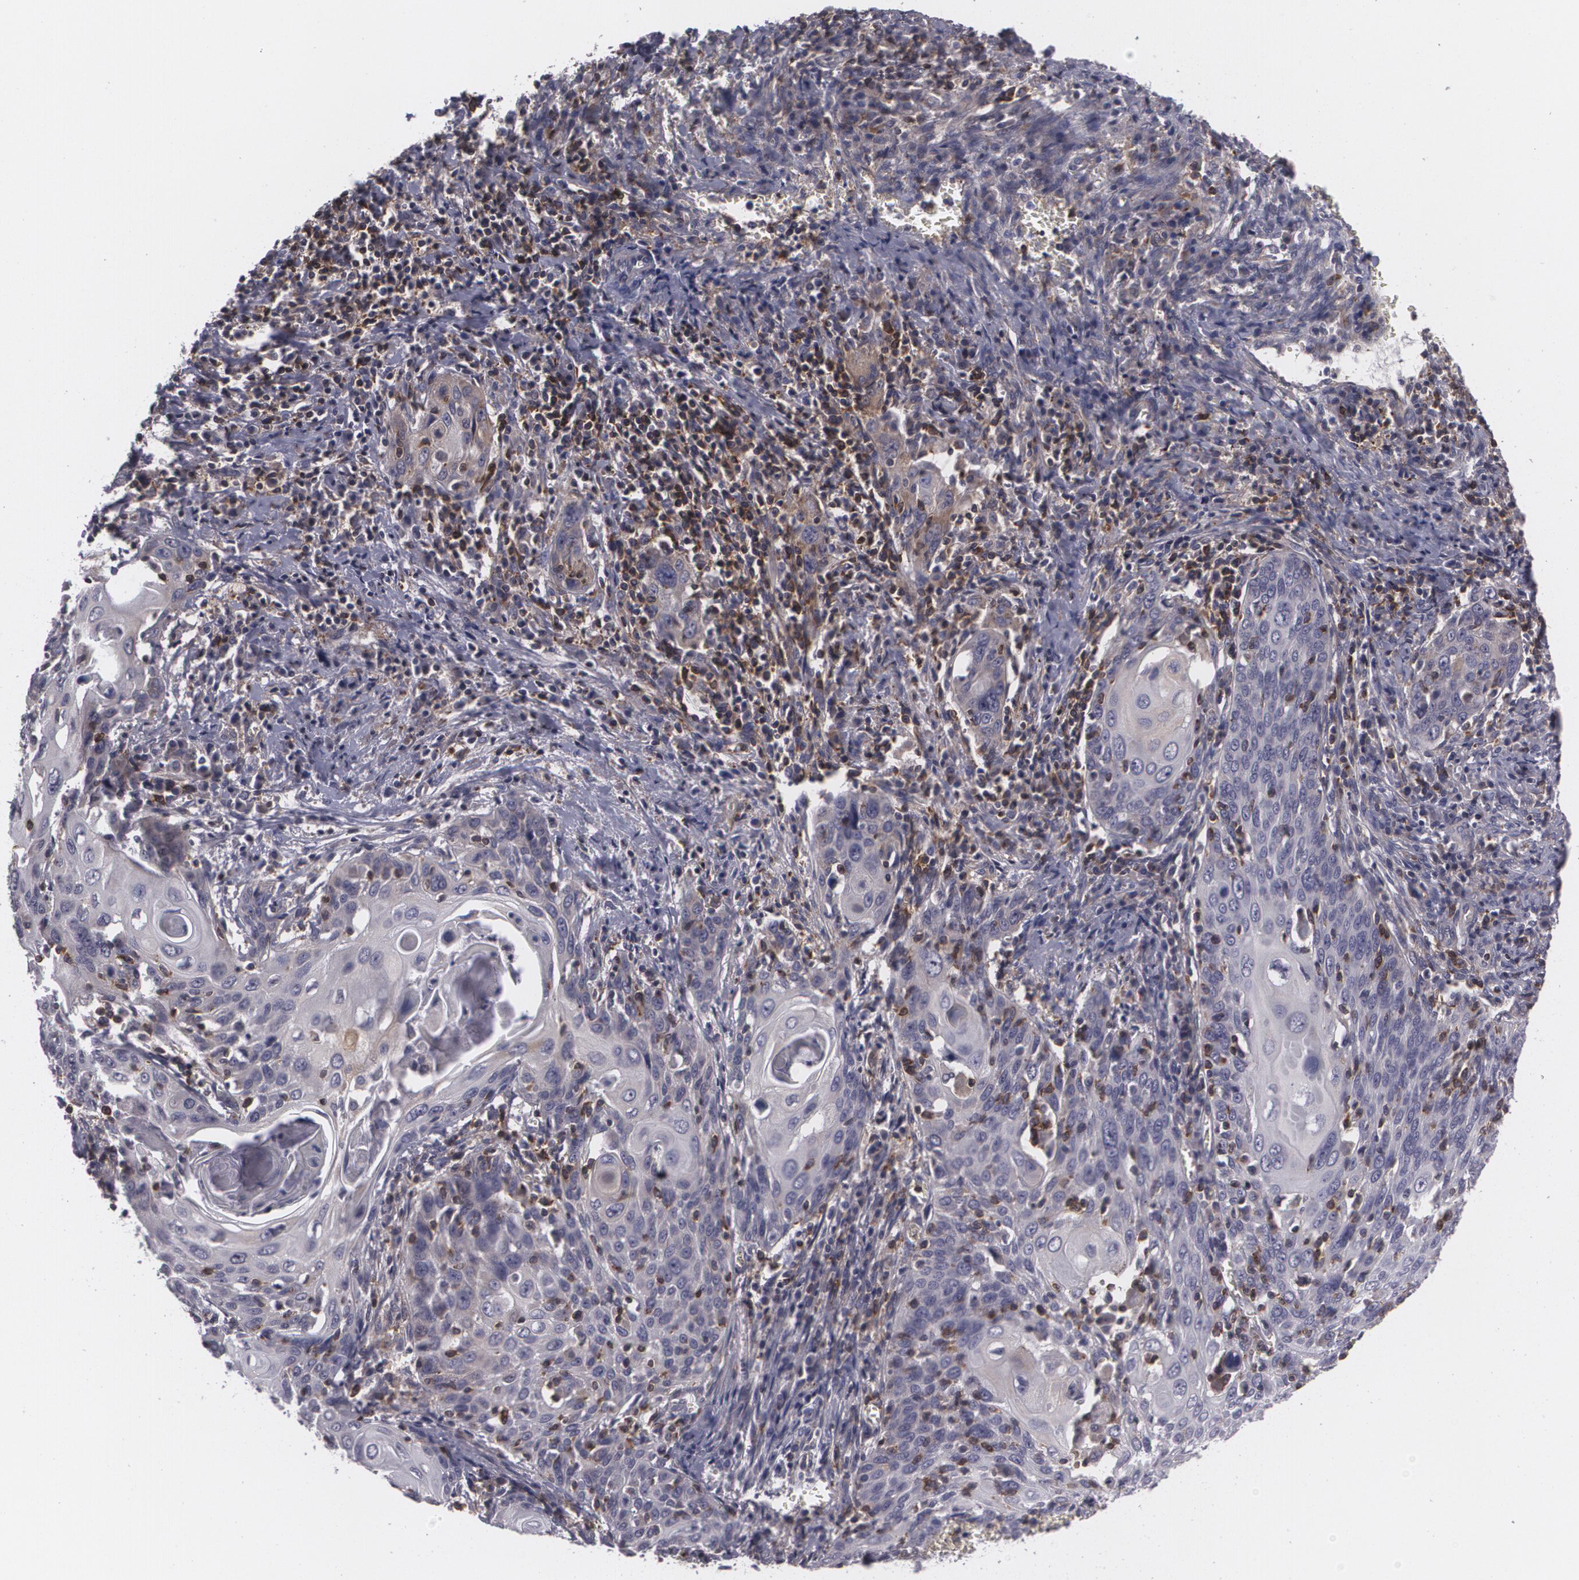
{"staining": {"intensity": "weak", "quantity": "<25%", "location": "cytoplasmic/membranous"}, "tissue": "cervical cancer", "cell_type": "Tumor cells", "image_type": "cancer", "snomed": [{"axis": "morphology", "description": "Squamous cell carcinoma, NOS"}, {"axis": "topography", "description": "Cervix"}], "caption": "Micrograph shows no significant protein positivity in tumor cells of cervical squamous cell carcinoma.", "gene": "BIN1", "patient": {"sex": "female", "age": 54}}